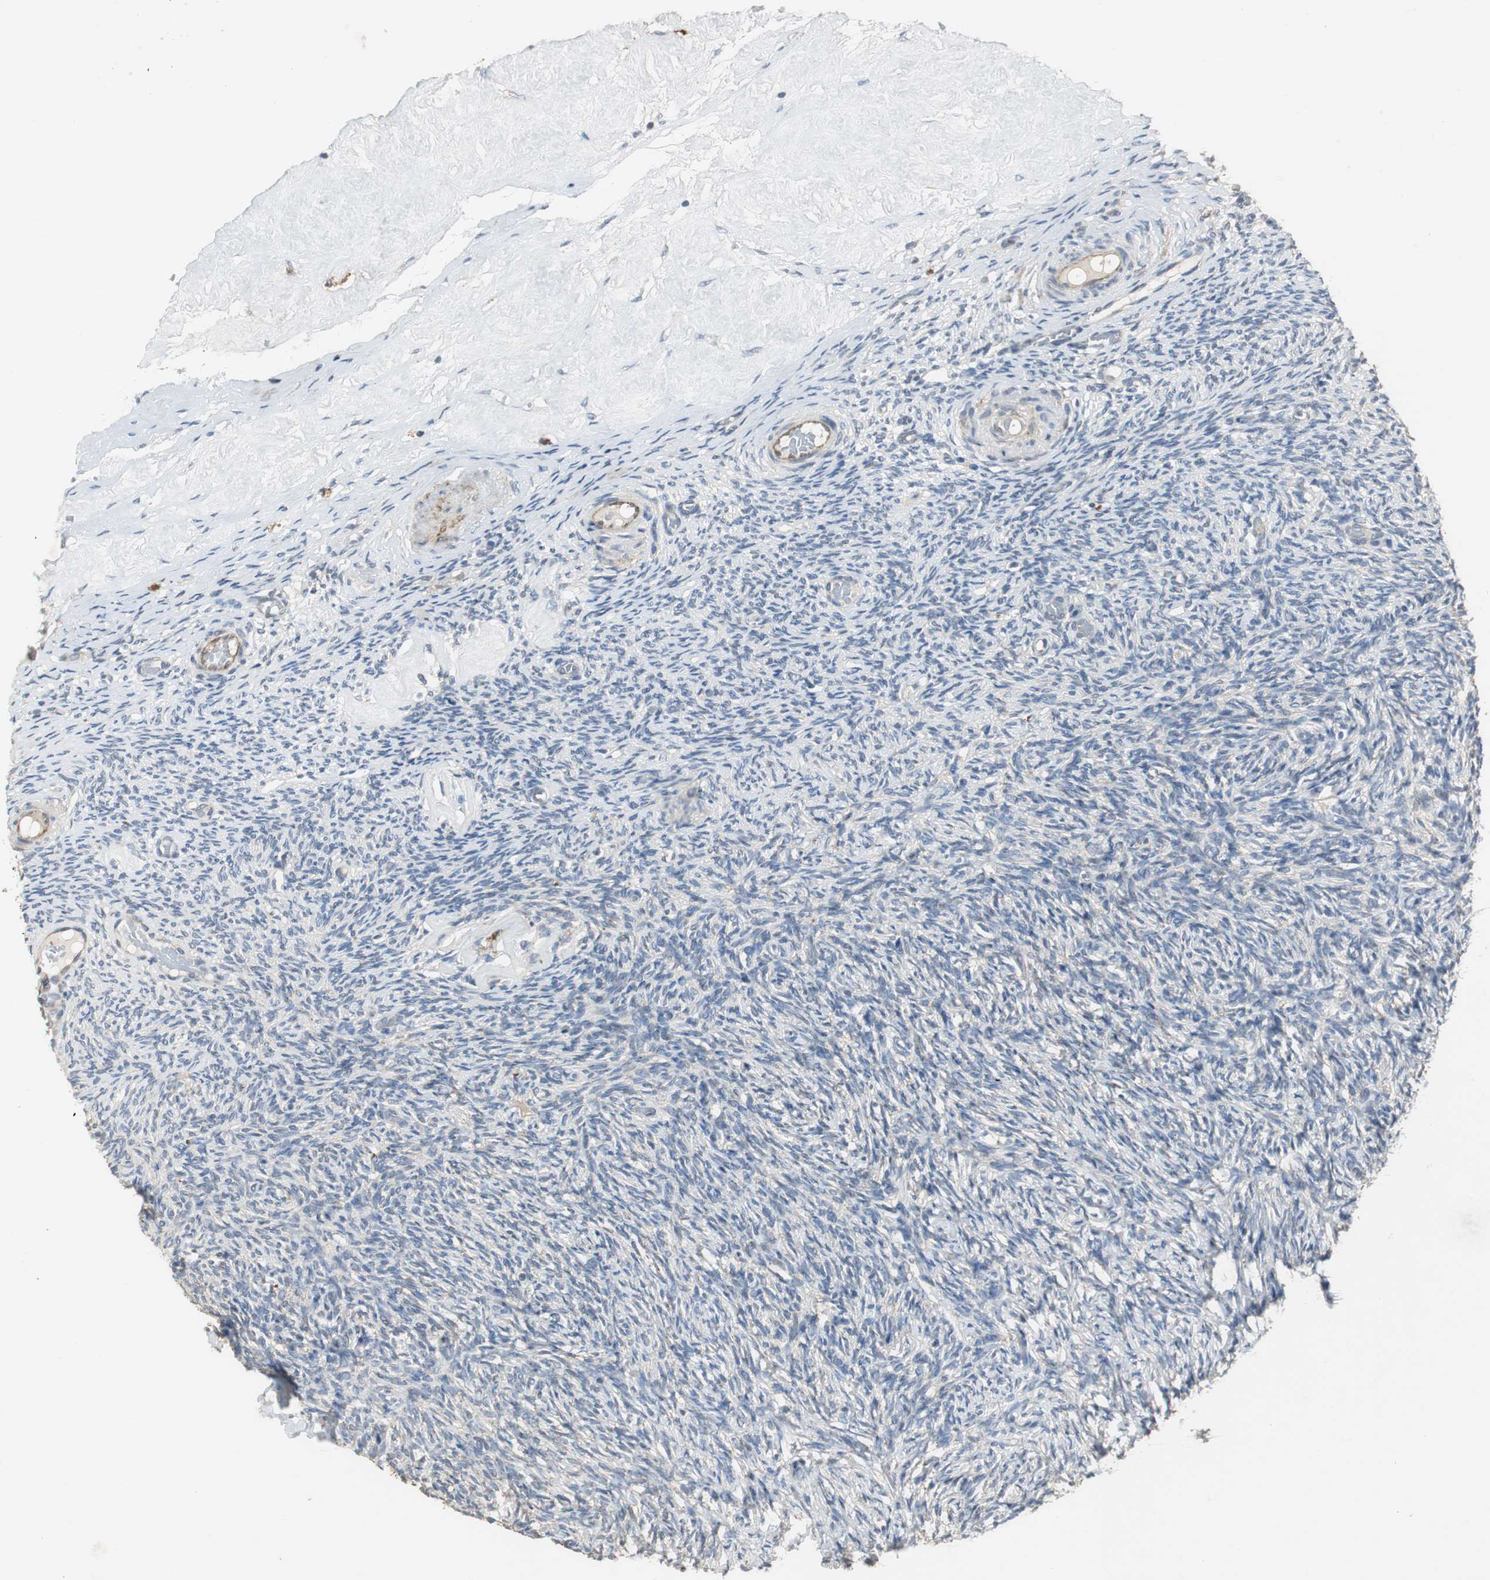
{"staining": {"intensity": "negative", "quantity": "none", "location": "none"}, "tissue": "ovary", "cell_type": "Ovarian stroma cells", "image_type": "normal", "snomed": [{"axis": "morphology", "description": "Normal tissue, NOS"}, {"axis": "topography", "description": "Ovary"}], "caption": "The photomicrograph shows no staining of ovarian stroma cells in unremarkable ovary. Brightfield microscopy of IHC stained with DAB (brown) and hematoxylin (blue), captured at high magnification.", "gene": "JTB", "patient": {"sex": "female", "age": 60}}